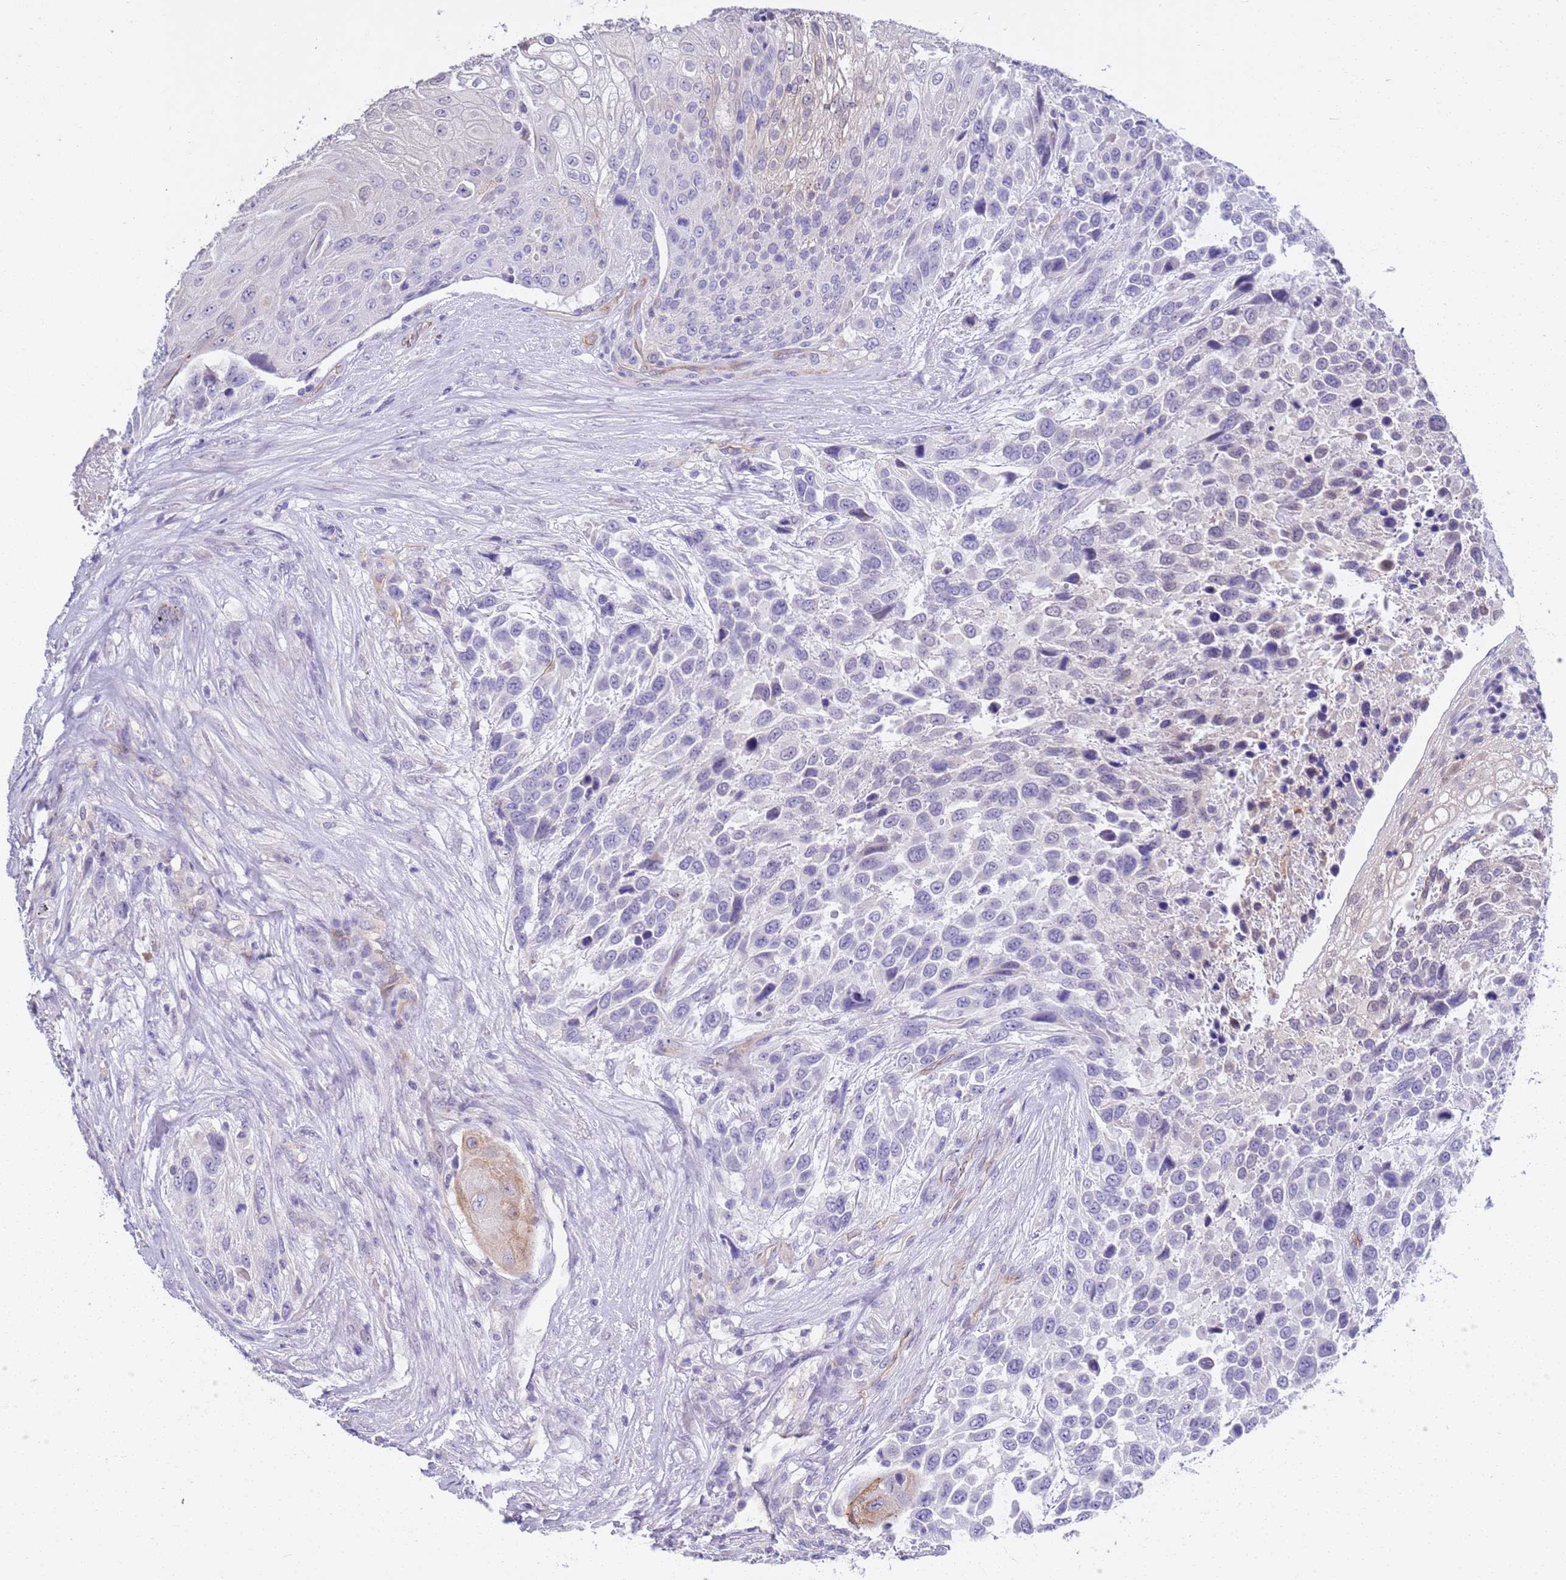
{"staining": {"intensity": "negative", "quantity": "none", "location": "none"}, "tissue": "urothelial cancer", "cell_type": "Tumor cells", "image_type": "cancer", "snomed": [{"axis": "morphology", "description": "Urothelial carcinoma, High grade"}, {"axis": "topography", "description": "Urinary bladder"}], "caption": "High-grade urothelial carcinoma was stained to show a protein in brown. There is no significant expression in tumor cells.", "gene": "BRMS1L", "patient": {"sex": "female", "age": 70}}